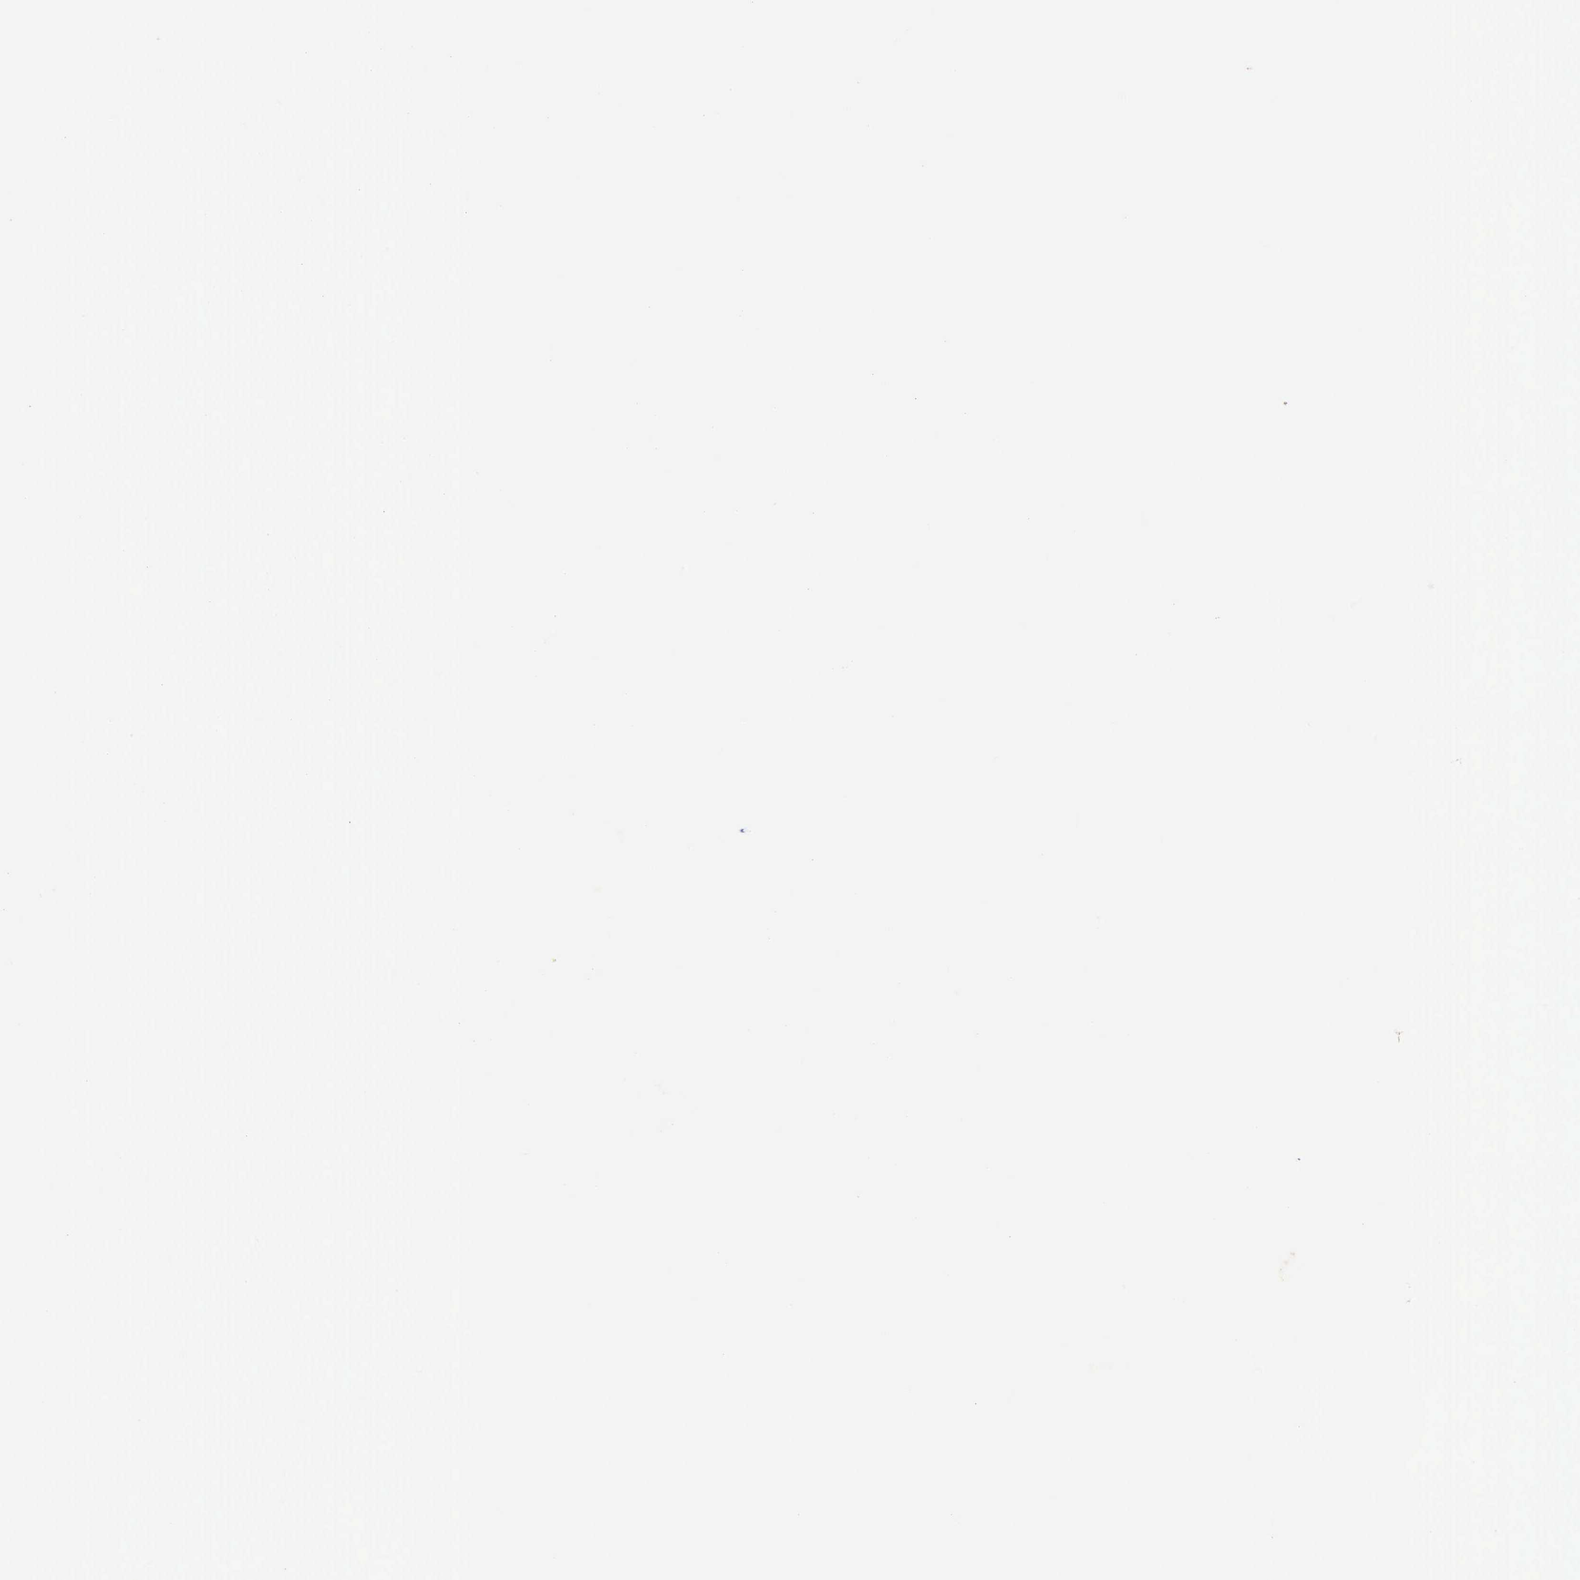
{"staining": {"intensity": "weak", "quantity": ">75%", "location": "cytoplasmic/membranous"}, "tissue": "melanoma", "cell_type": "Tumor cells", "image_type": "cancer", "snomed": [{"axis": "morphology", "description": "Malignant melanoma, NOS"}, {"axis": "topography", "description": "Skin"}], "caption": "Malignant melanoma stained with DAB (3,3'-diaminobenzidine) IHC displays low levels of weak cytoplasmic/membranous expression in approximately >75% of tumor cells.", "gene": "NSDHL", "patient": {"sex": "male", "age": 36}}